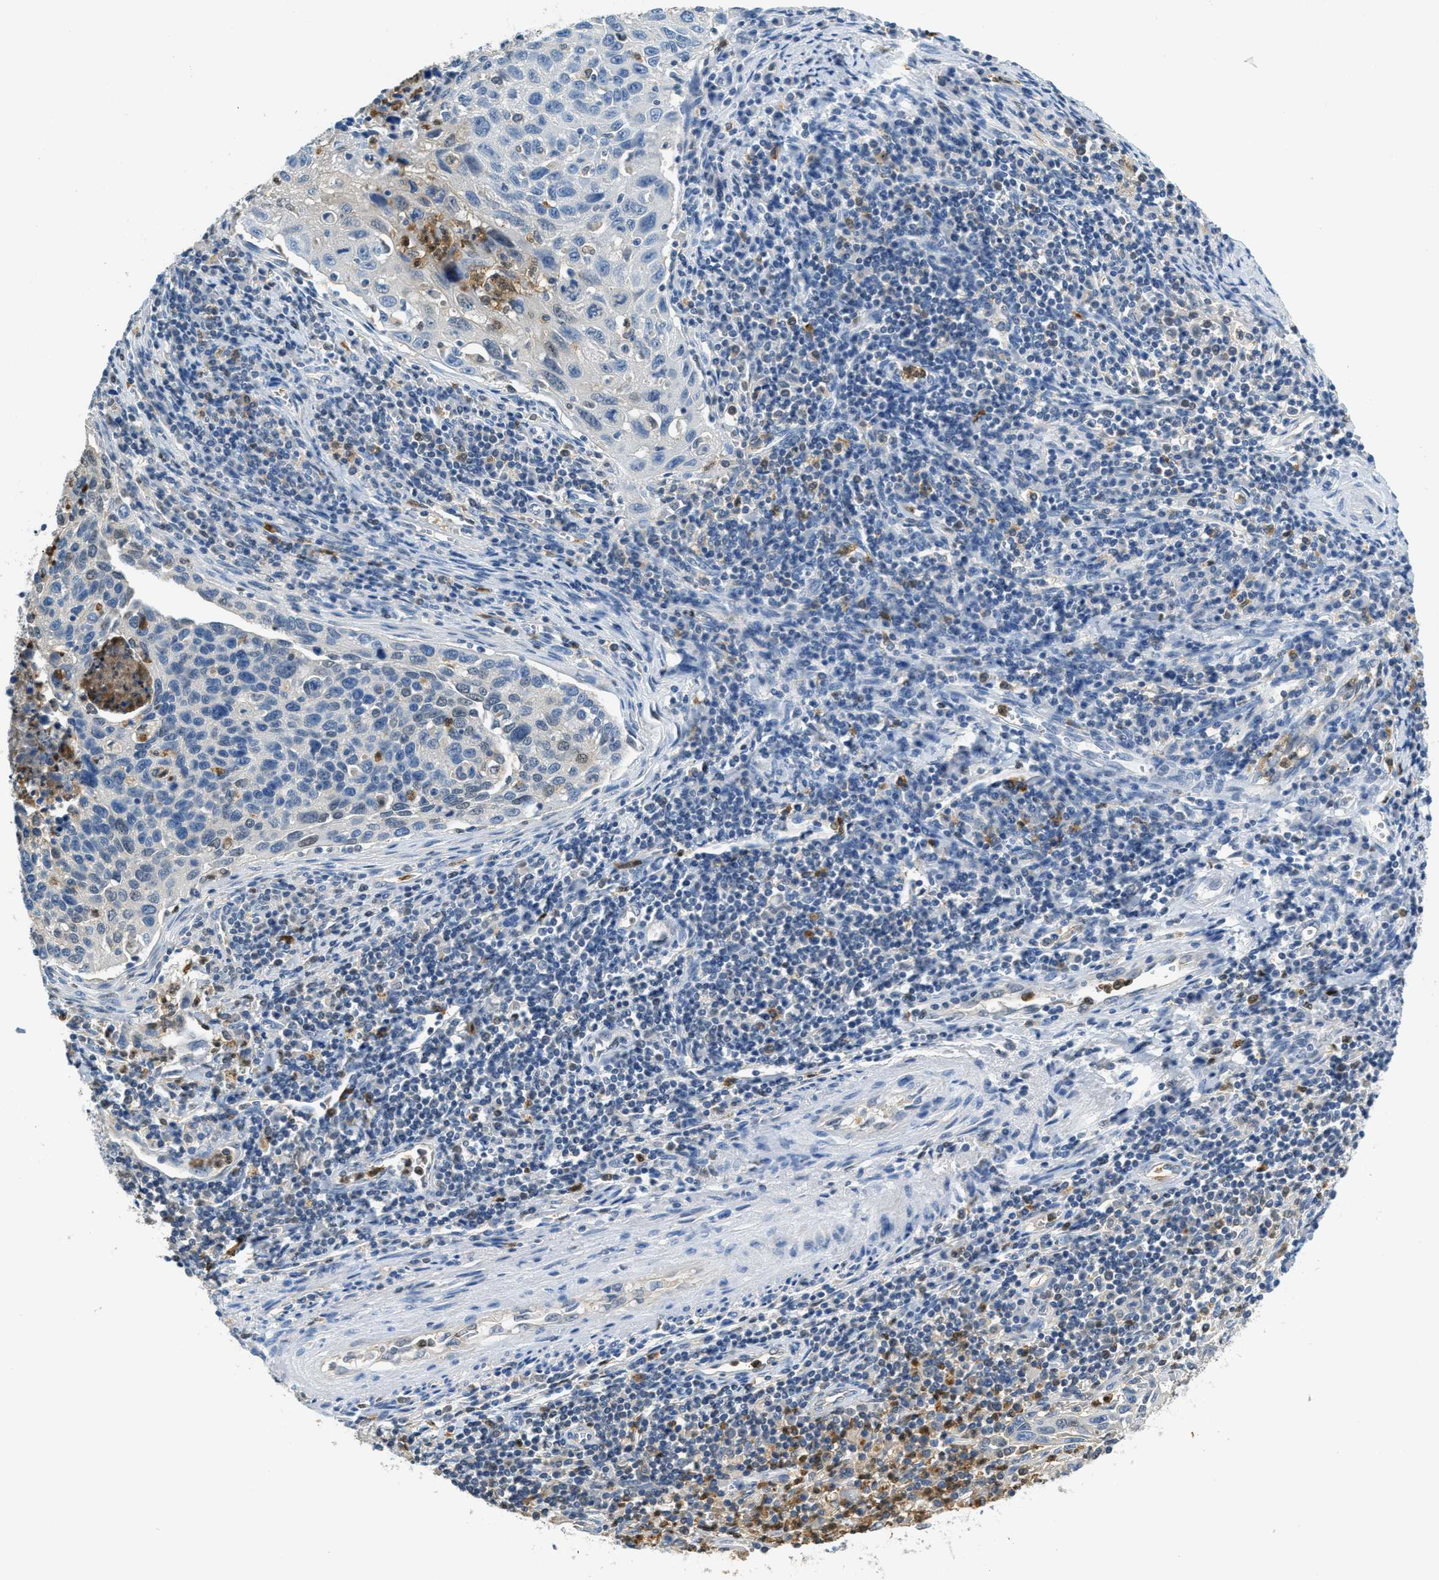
{"staining": {"intensity": "negative", "quantity": "none", "location": "none"}, "tissue": "cervical cancer", "cell_type": "Tumor cells", "image_type": "cancer", "snomed": [{"axis": "morphology", "description": "Squamous cell carcinoma, NOS"}, {"axis": "topography", "description": "Cervix"}], "caption": "IHC image of human cervical cancer stained for a protein (brown), which exhibits no staining in tumor cells.", "gene": "SERPINB1", "patient": {"sex": "female", "age": 53}}